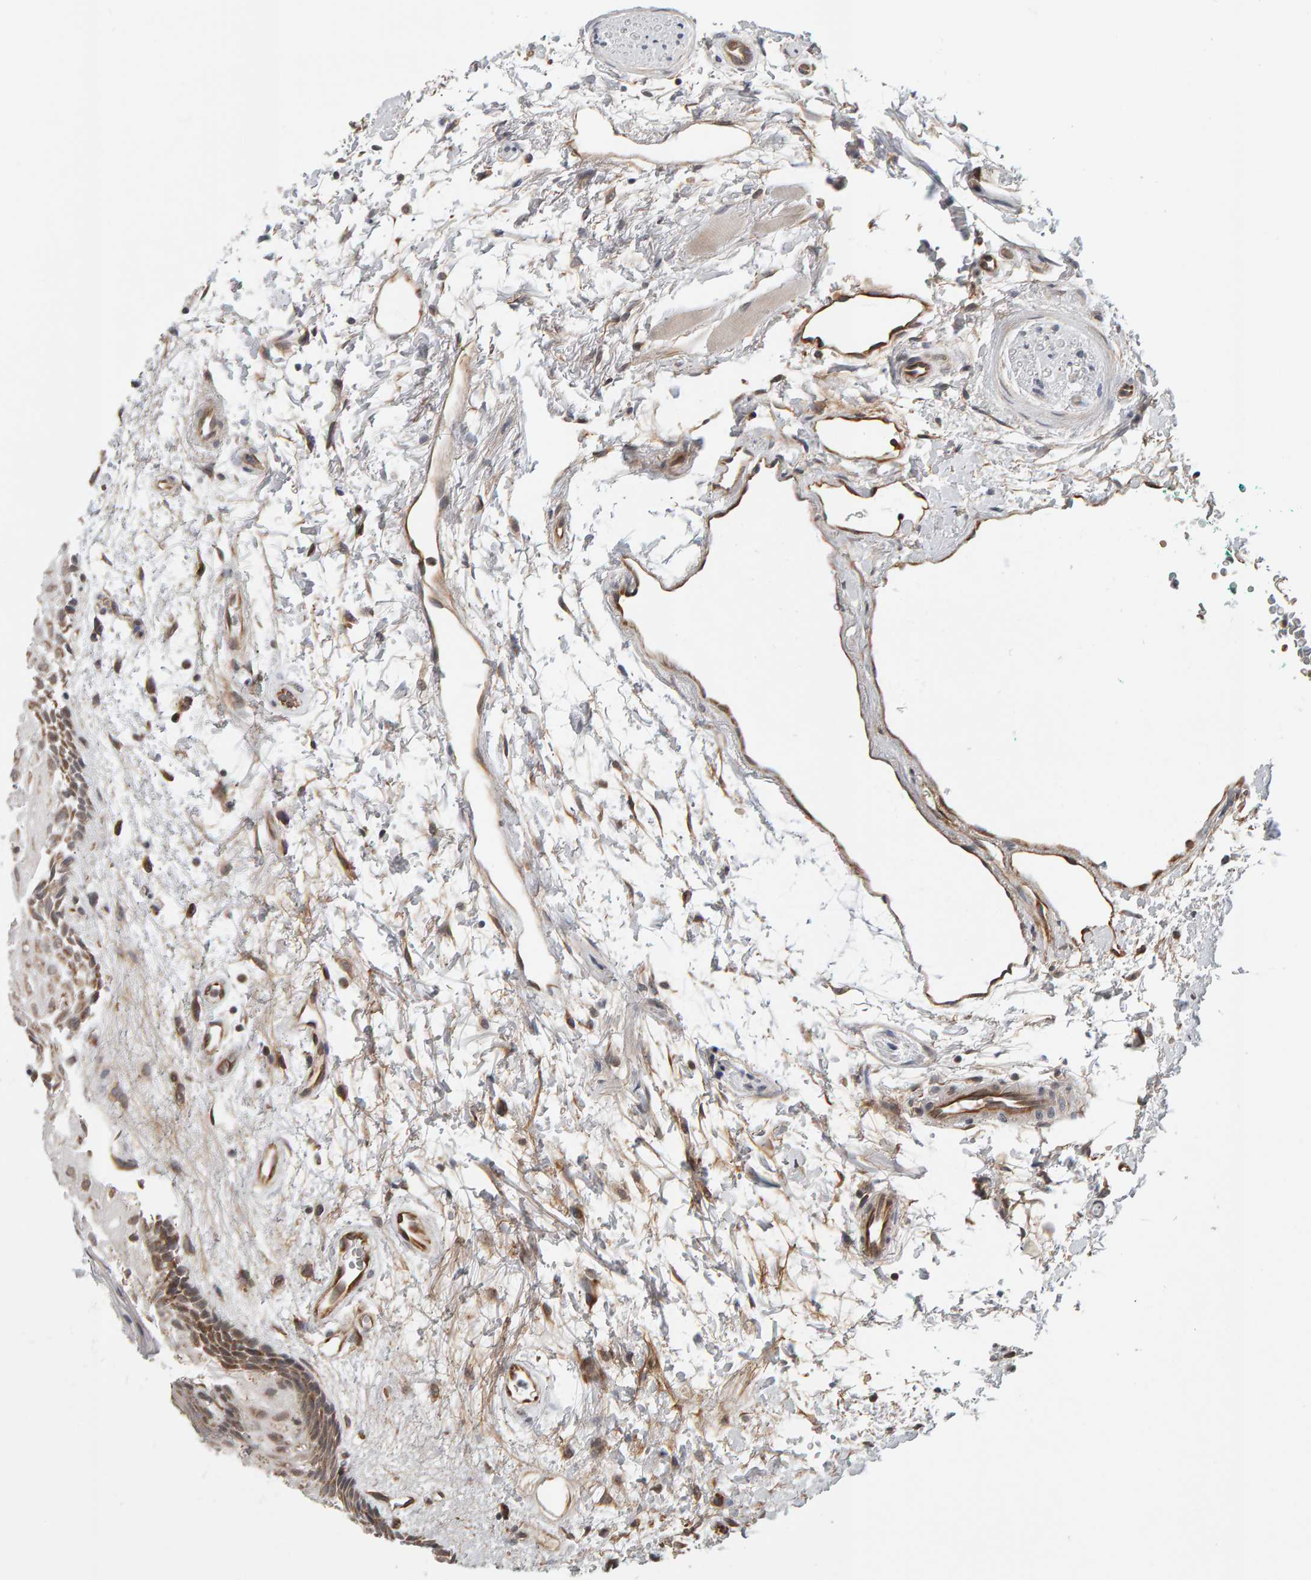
{"staining": {"intensity": "moderate", "quantity": ">75%", "location": "cytoplasmic/membranous,nuclear"}, "tissue": "oral mucosa", "cell_type": "Squamous epithelial cells", "image_type": "normal", "snomed": [{"axis": "morphology", "description": "Normal tissue, NOS"}, {"axis": "topography", "description": "Skeletal muscle"}, {"axis": "topography", "description": "Oral tissue"}, {"axis": "topography", "description": "Peripheral nerve tissue"}], "caption": "Immunohistochemistry (IHC) photomicrograph of benign oral mucosa stained for a protein (brown), which reveals medium levels of moderate cytoplasmic/membranous,nuclear positivity in about >75% of squamous epithelial cells.", "gene": "DAP3", "patient": {"sex": "female", "age": 84}}